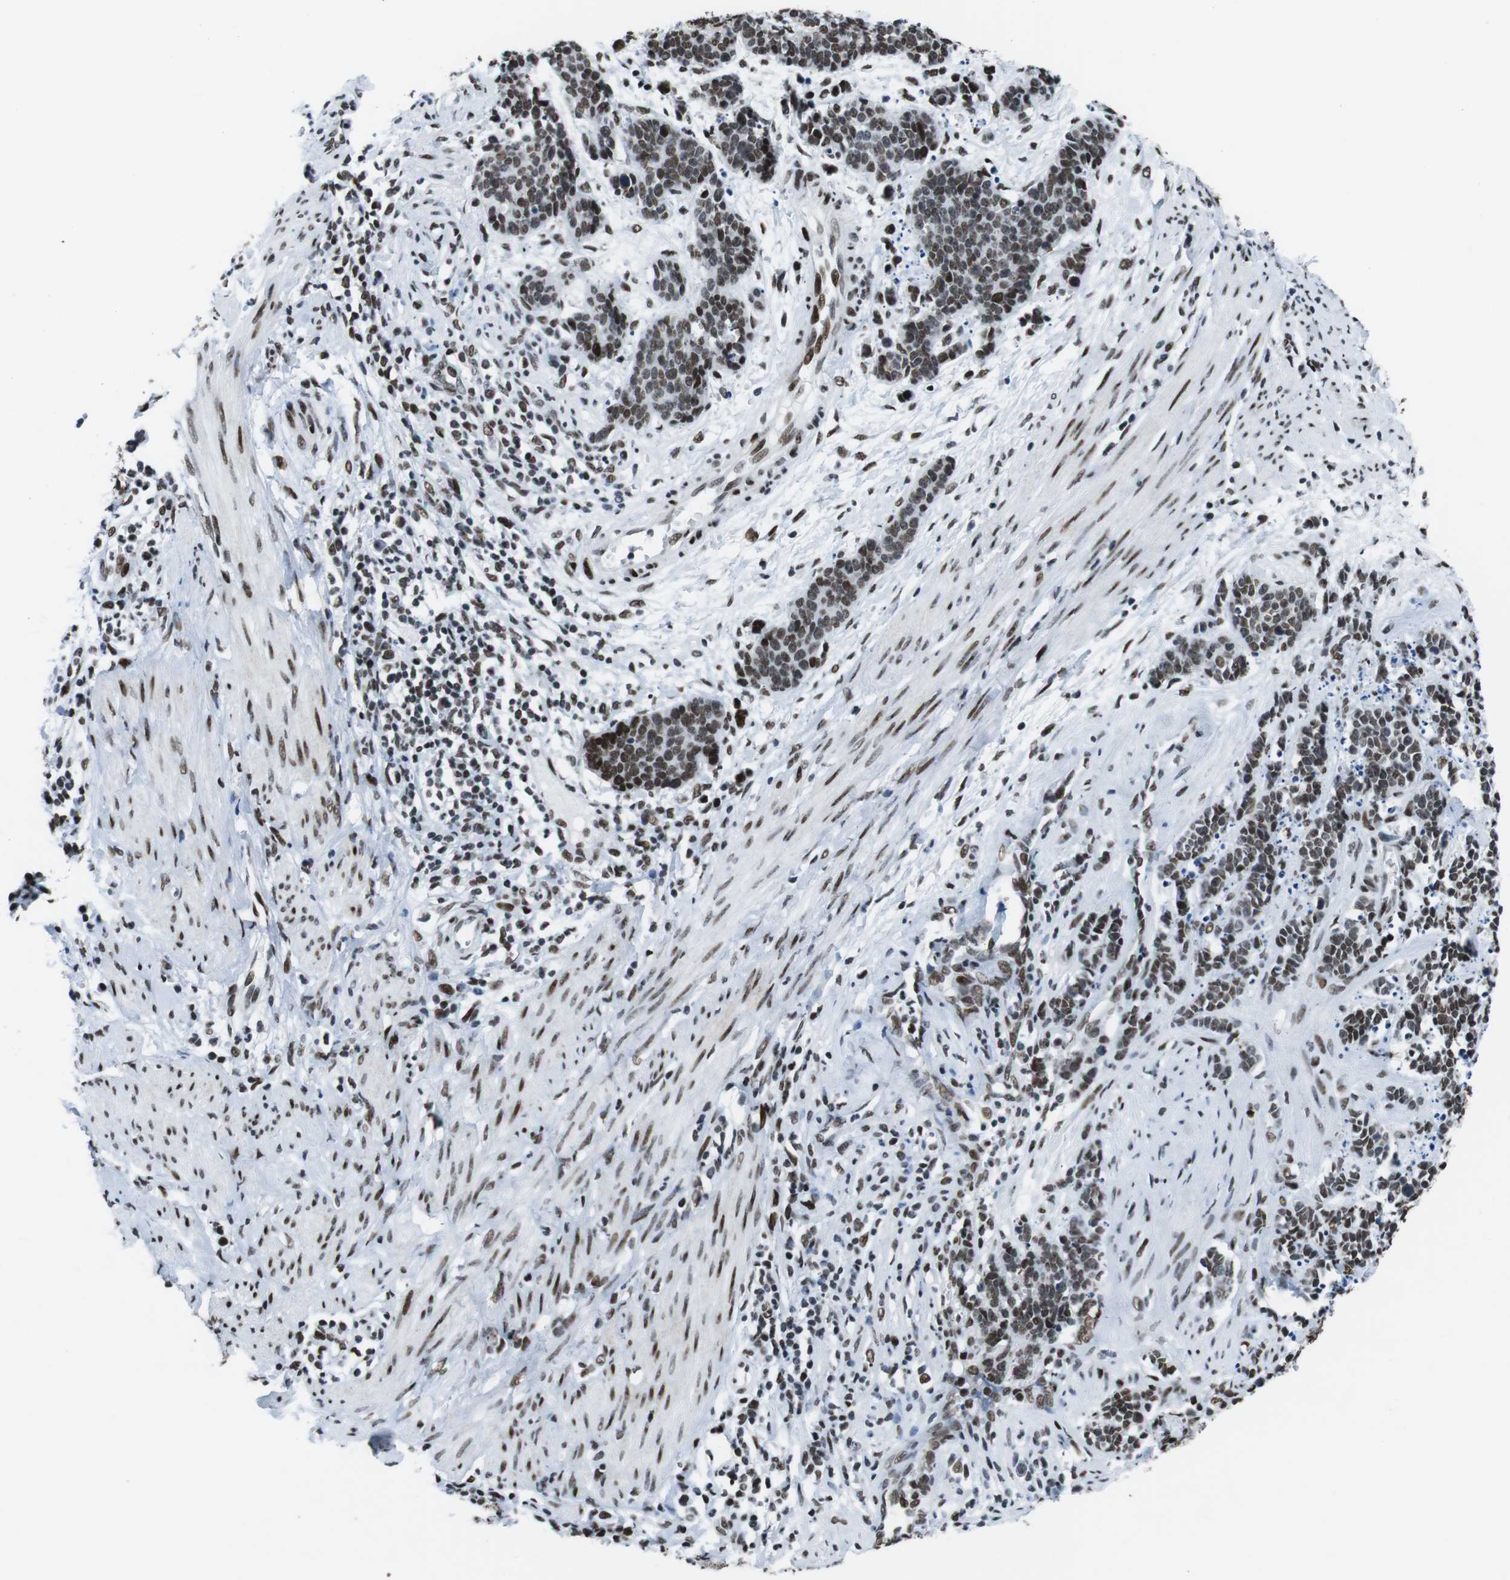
{"staining": {"intensity": "moderate", "quantity": ">75%", "location": "nuclear"}, "tissue": "cervical cancer", "cell_type": "Tumor cells", "image_type": "cancer", "snomed": [{"axis": "morphology", "description": "Squamous cell carcinoma, NOS"}, {"axis": "topography", "description": "Cervix"}], "caption": "DAB (3,3'-diaminobenzidine) immunohistochemical staining of human cervical squamous cell carcinoma demonstrates moderate nuclear protein positivity in about >75% of tumor cells. (brown staining indicates protein expression, while blue staining denotes nuclei).", "gene": "CITED2", "patient": {"sex": "female", "age": 35}}